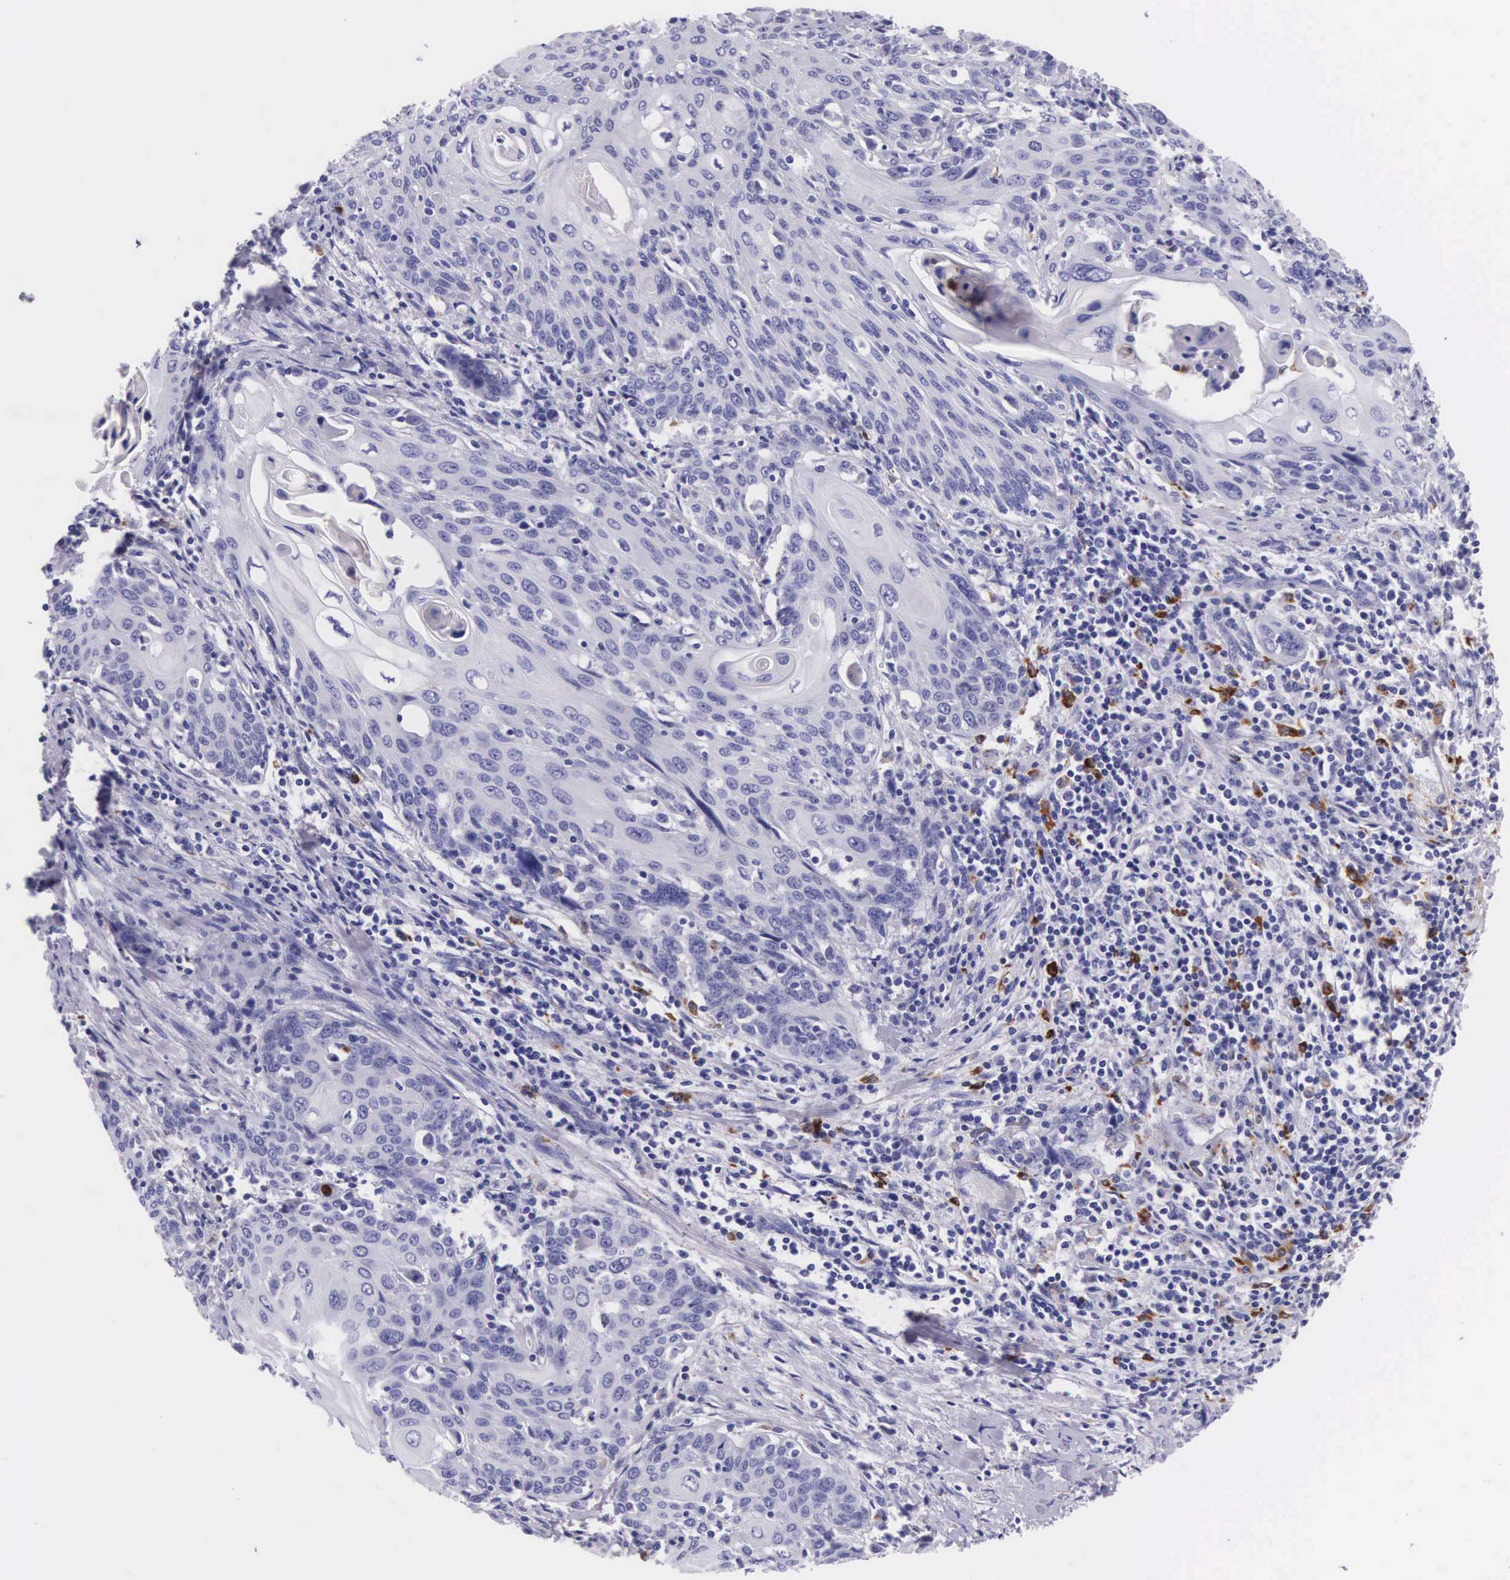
{"staining": {"intensity": "negative", "quantity": "none", "location": "none"}, "tissue": "cervical cancer", "cell_type": "Tumor cells", "image_type": "cancer", "snomed": [{"axis": "morphology", "description": "Squamous cell carcinoma, NOS"}, {"axis": "topography", "description": "Cervix"}], "caption": "Immunohistochemistry photomicrograph of neoplastic tissue: human cervical cancer stained with DAB (3,3'-diaminobenzidine) shows no significant protein expression in tumor cells. (IHC, brightfield microscopy, high magnification).", "gene": "FCN1", "patient": {"sex": "female", "age": 54}}